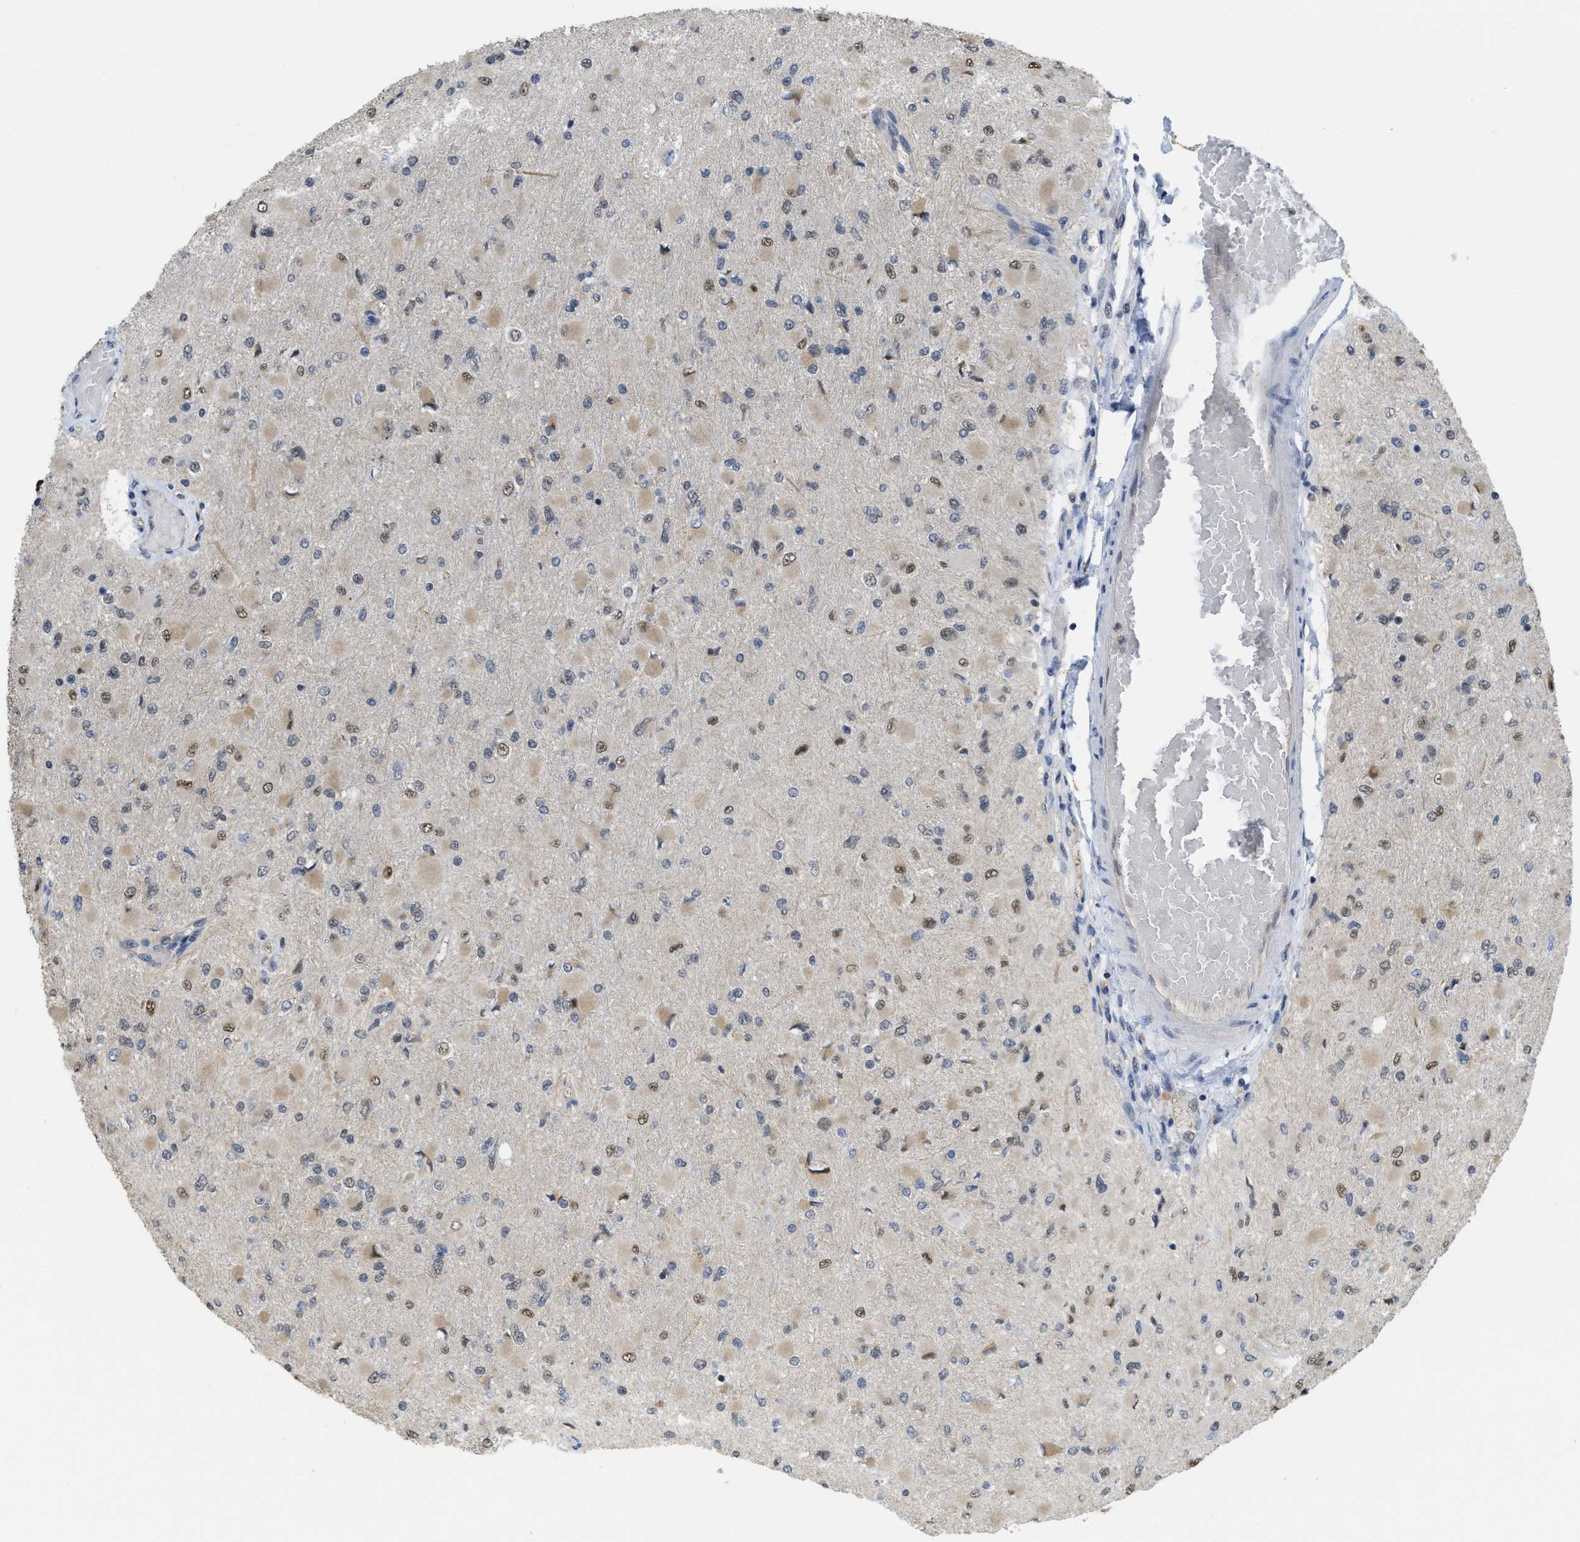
{"staining": {"intensity": "moderate", "quantity": "<25%", "location": "nuclear"}, "tissue": "glioma", "cell_type": "Tumor cells", "image_type": "cancer", "snomed": [{"axis": "morphology", "description": "Glioma, malignant, High grade"}, {"axis": "topography", "description": "Cerebral cortex"}], "caption": "Protein expression analysis of malignant glioma (high-grade) reveals moderate nuclear expression in approximately <25% of tumor cells. (Stains: DAB in brown, nuclei in blue, Microscopy: brightfield microscopy at high magnification).", "gene": "PSMC5", "patient": {"sex": "female", "age": 36}}